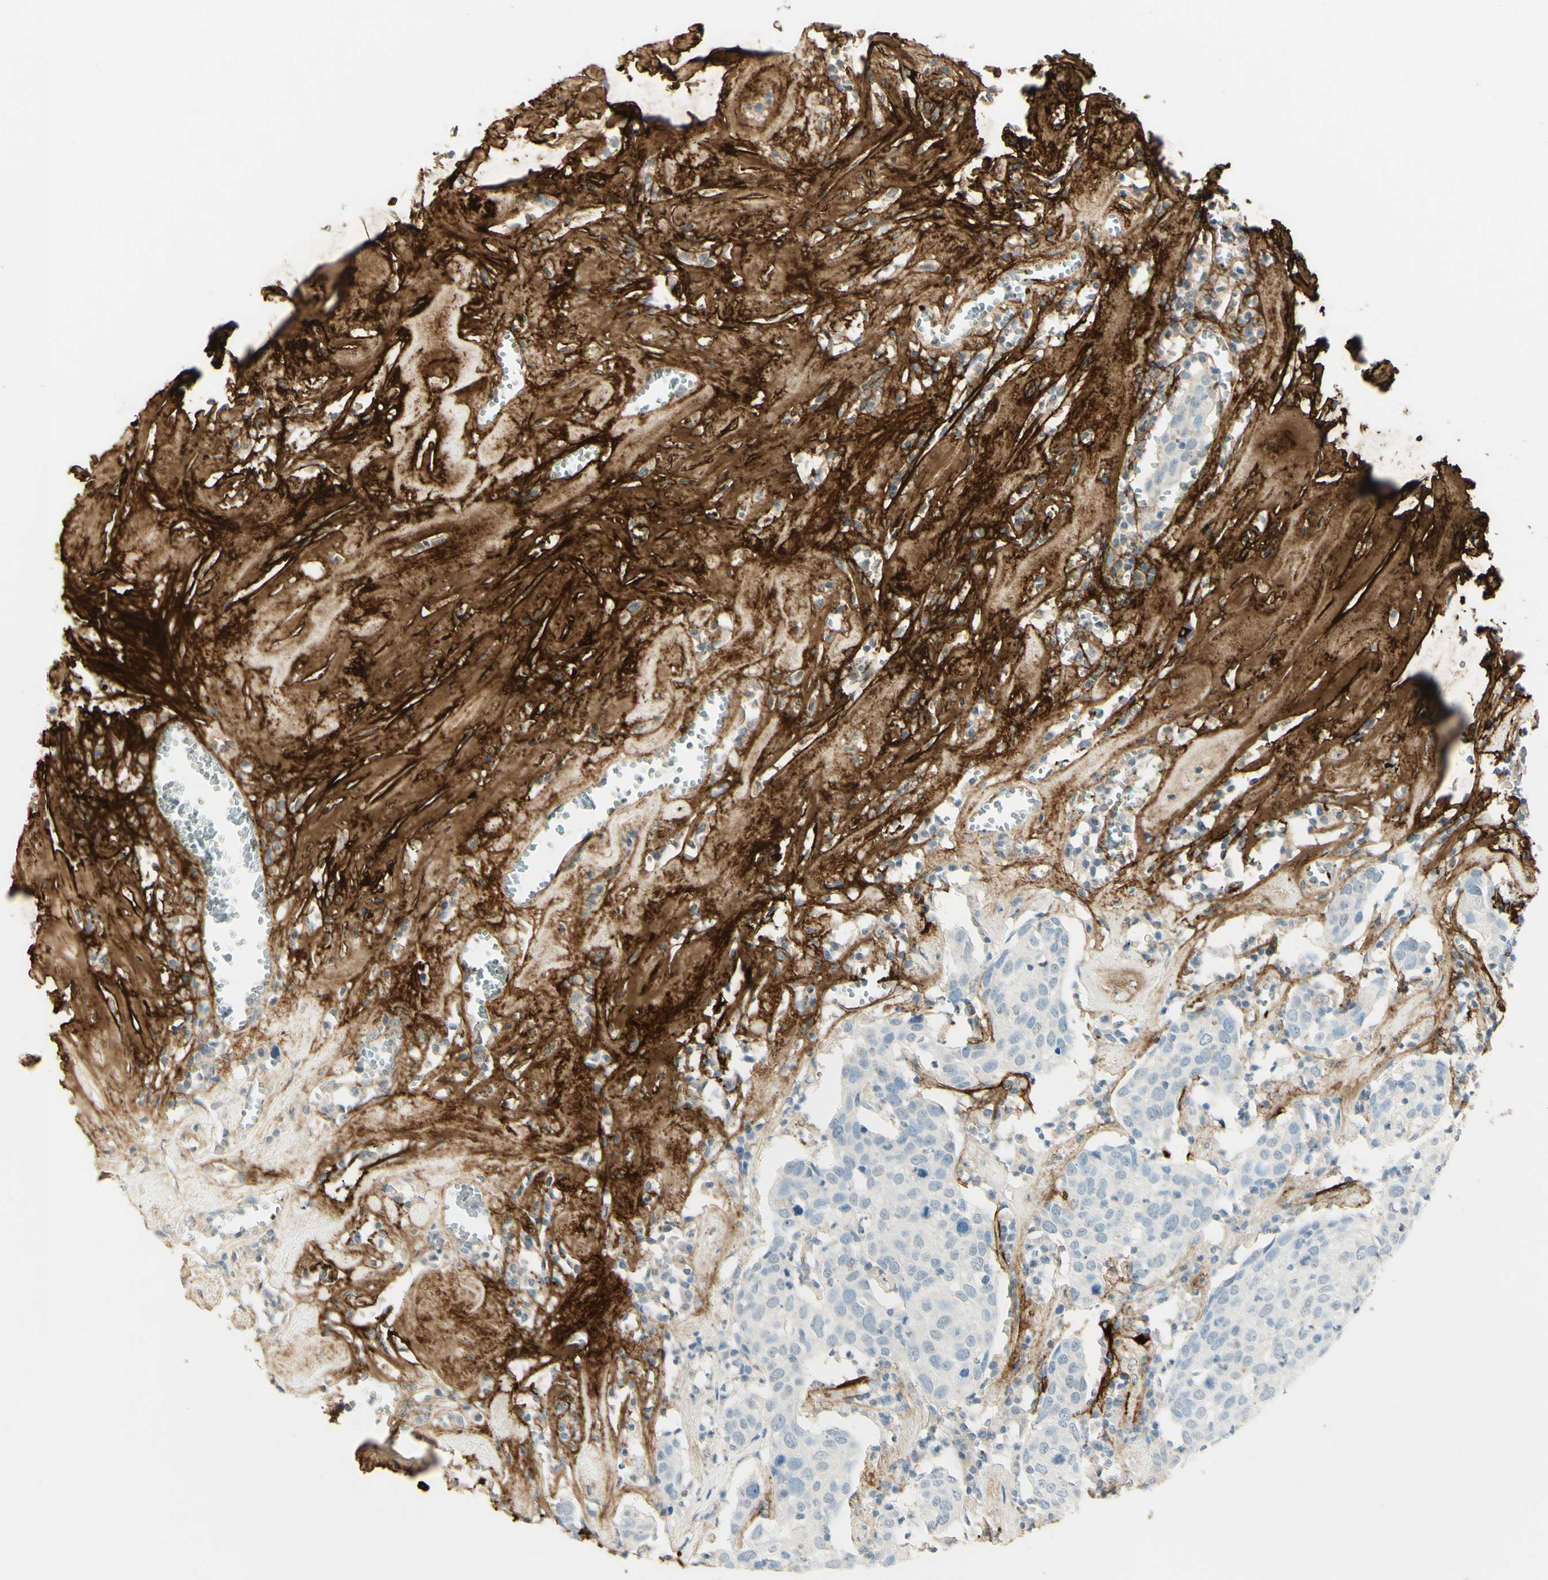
{"staining": {"intensity": "negative", "quantity": "none", "location": "none"}, "tissue": "head and neck cancer", "cell_type": "Tumor cells", "image_type": "cancer", "snomed": [{"axis": "morphology", "description": "Adenocarcinoma, NOS"}, {"axis": "topography", "description": "Salivary gland"}, {"axis": "topography", "description": "Head-Neck"}], "caption": "Tumor cells show no significant positivity in head and neck adenocarcinoma.", "gene": "TNN", "patient": {"sex": "female", "age": 65}}